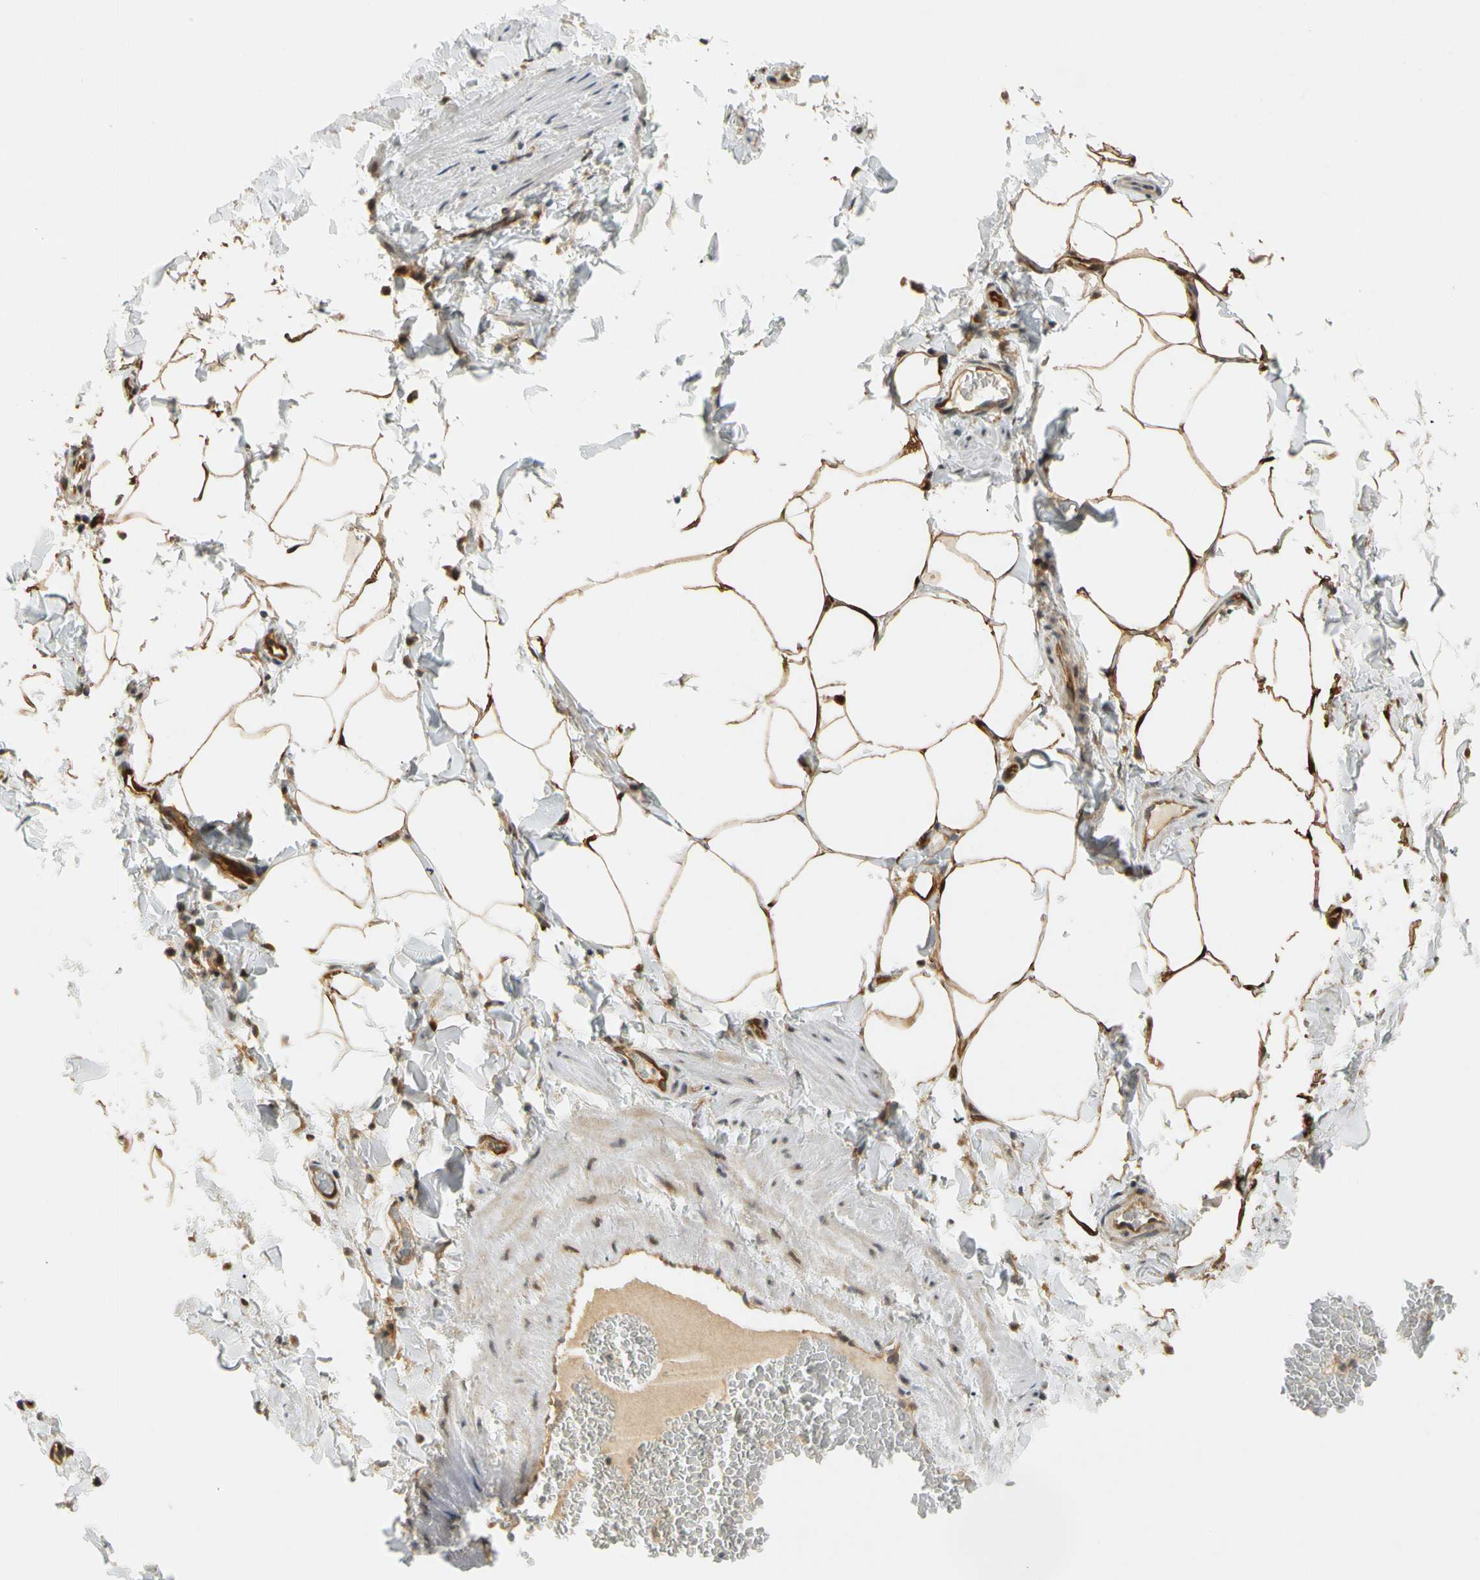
{"staining": {"intensity": "strong", "quantity": "25%-75%", "location": "cytoplasmic/membranous"}, "tissue": "adipose tissue", "cell_type": "Adipocytes", "image_type": "normal", "snomed": [{"axis": "morphology", "description": "Normal tissue, NOS"}, {"axis": "topography", "description": "Vascular tissue"}], "caption": "This is a photomicrograph of immunohistochemistry (IHC) staining of unremarkable adipose tissue, which shows strong staining in the cytoplasmic/membranous of adipocytes.", "gene": "GATD1", "patient": {"sex": "male", "age": 41}}